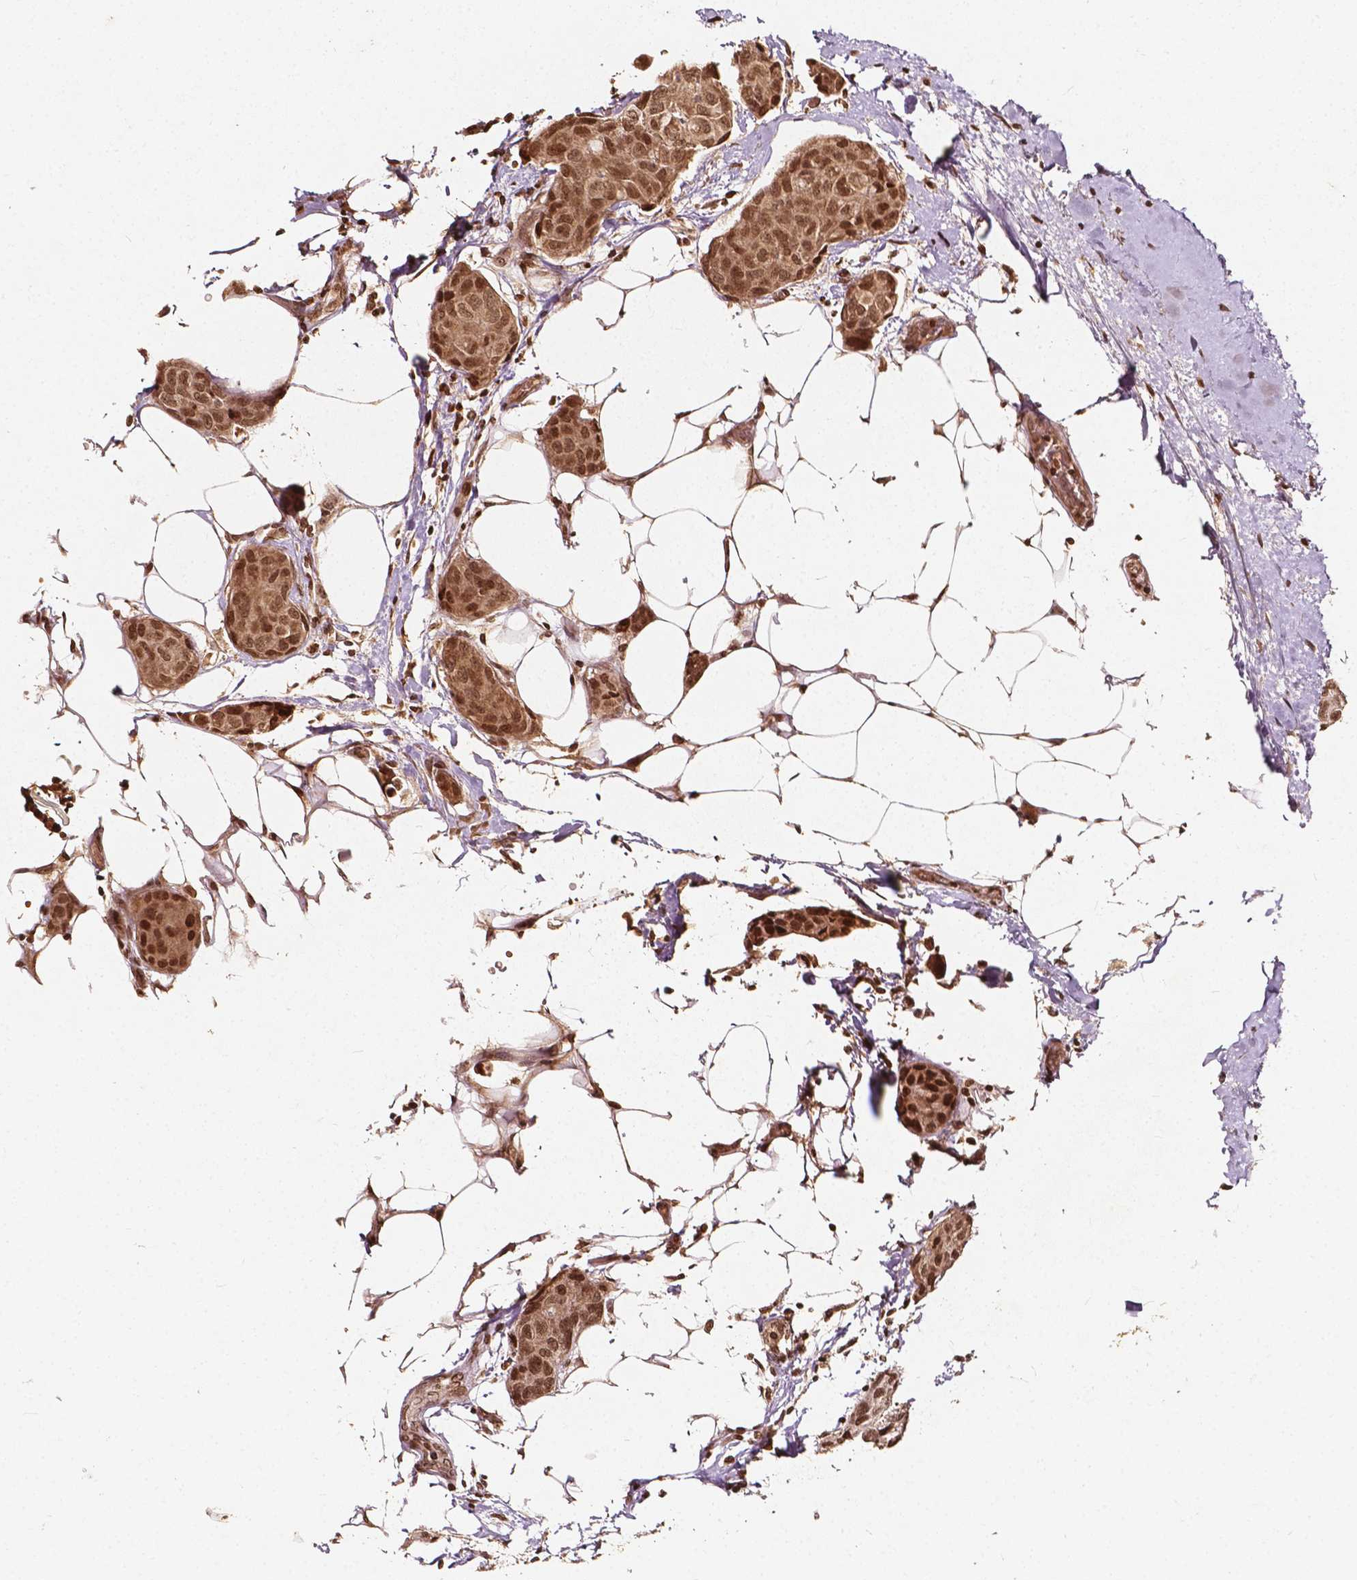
{"staining": {"intensity": "moderate", "quantity": ">75%", "location": "nuclear"}, "tissue": "breast cancer", "cell_type": "Tumor cells", "image_type": "cancer", "snomed": [{"axis": "morphology", "description": "Duct carcinoma"}, {"axis": "topography", "description": "Breast"}], "caption": "Breast cancer stained with a protein marker demonstrates moderate staining in tumor cells.", "gene": "H3C14", "patient": {"sex": "female", "age": 80}}